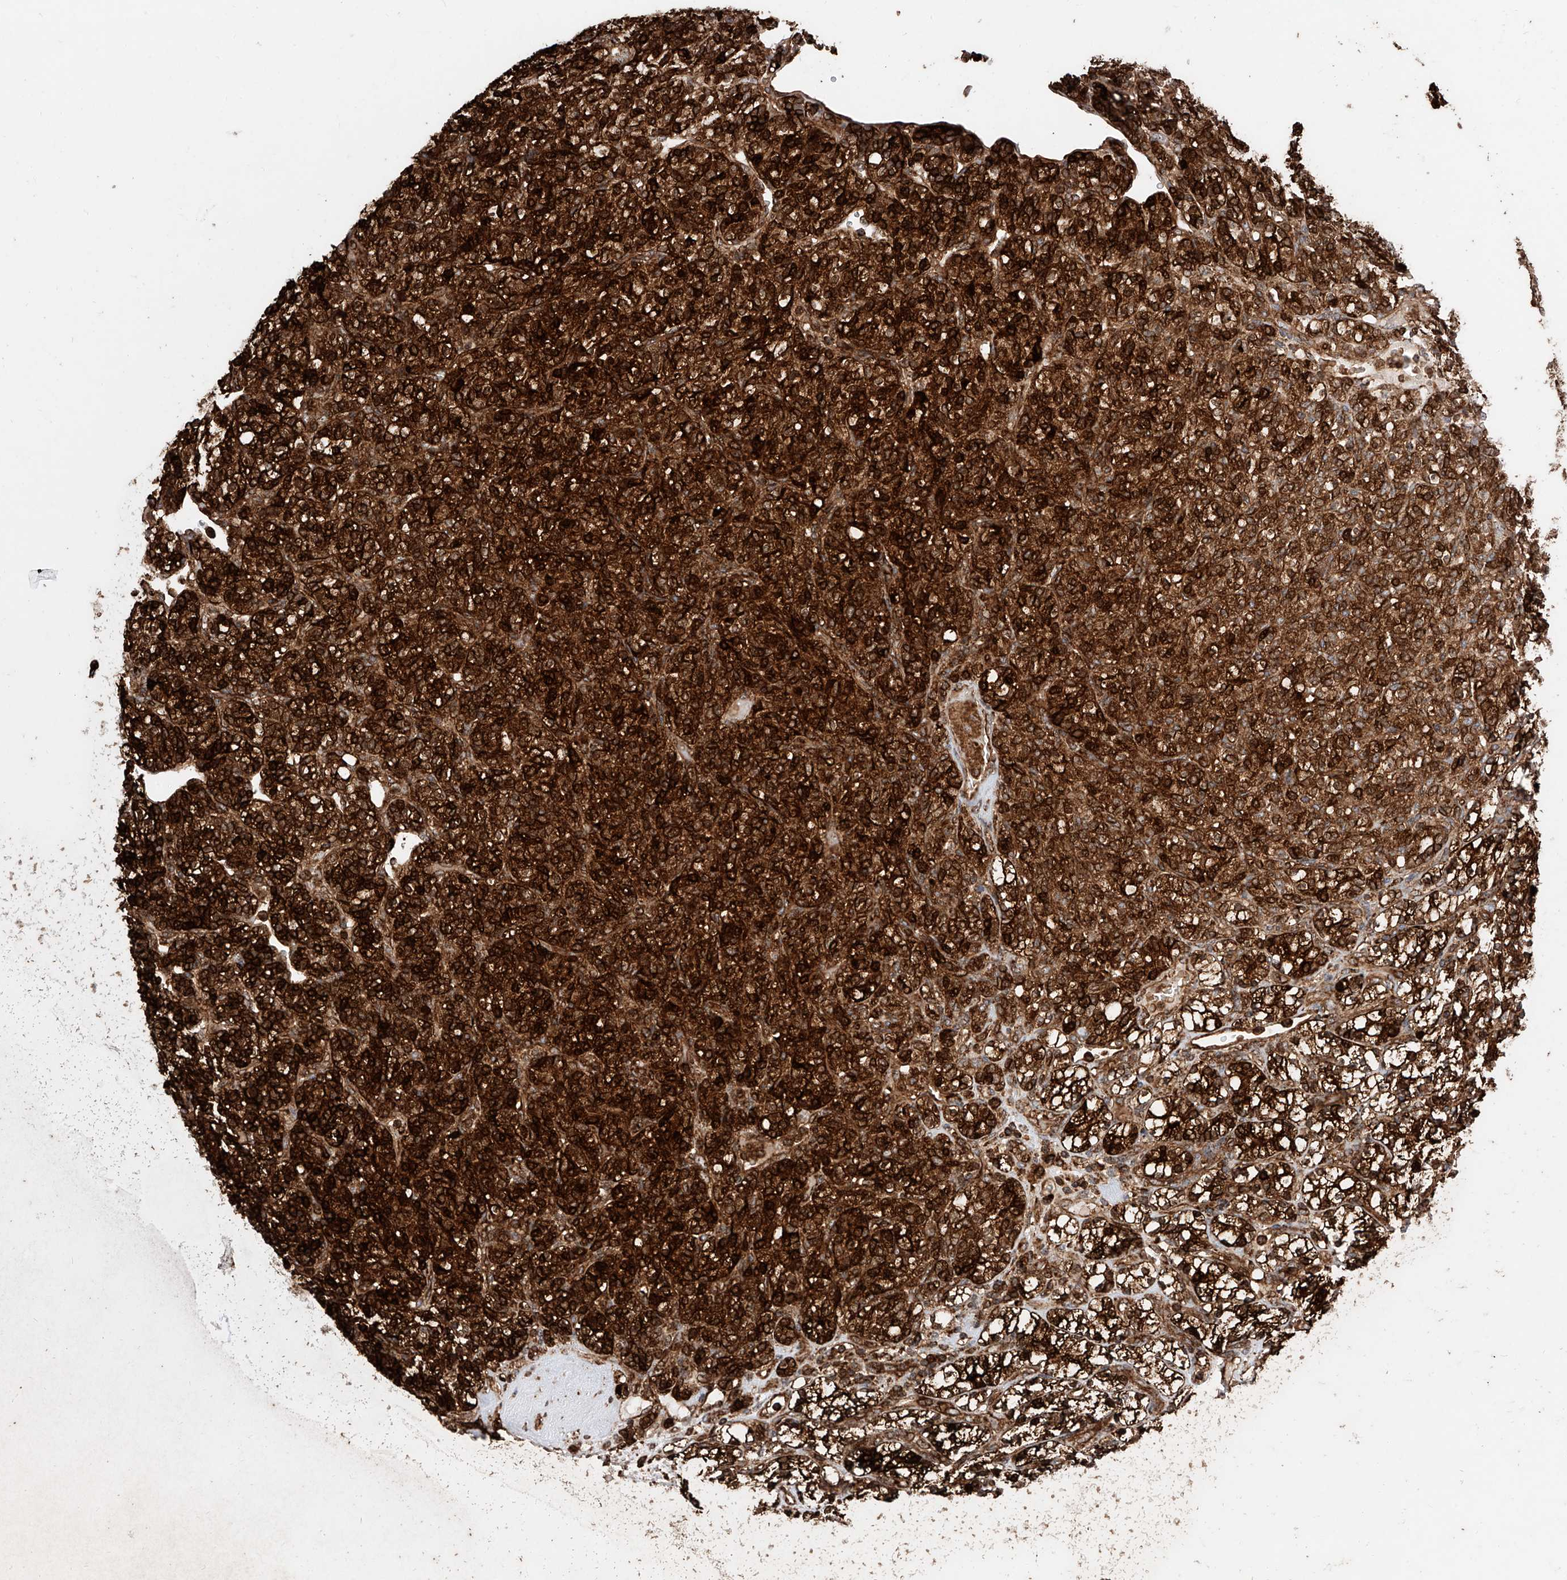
{"staining": {"intensity": "strong", "quantity": ">75%", "location": "cytoplasmic/membranous"}, "tissue": "renal cancer", "cell_type": "Tumor cells", "image_type": "cancer", "snomed": [{"axis": "morphology", "description": "Adenocarcinoma, NOS"}, {"axis": "topography", "description": "Kidney"}], "caption": "This is a photomicrograph of immunohistochemistry staining of adenocarcinoma (renal), which shows strong positivity in the cytoplasmic/membranous of tumor cells.", "gene": "PISD", "patient": {"sex": "male", "age": 77}}